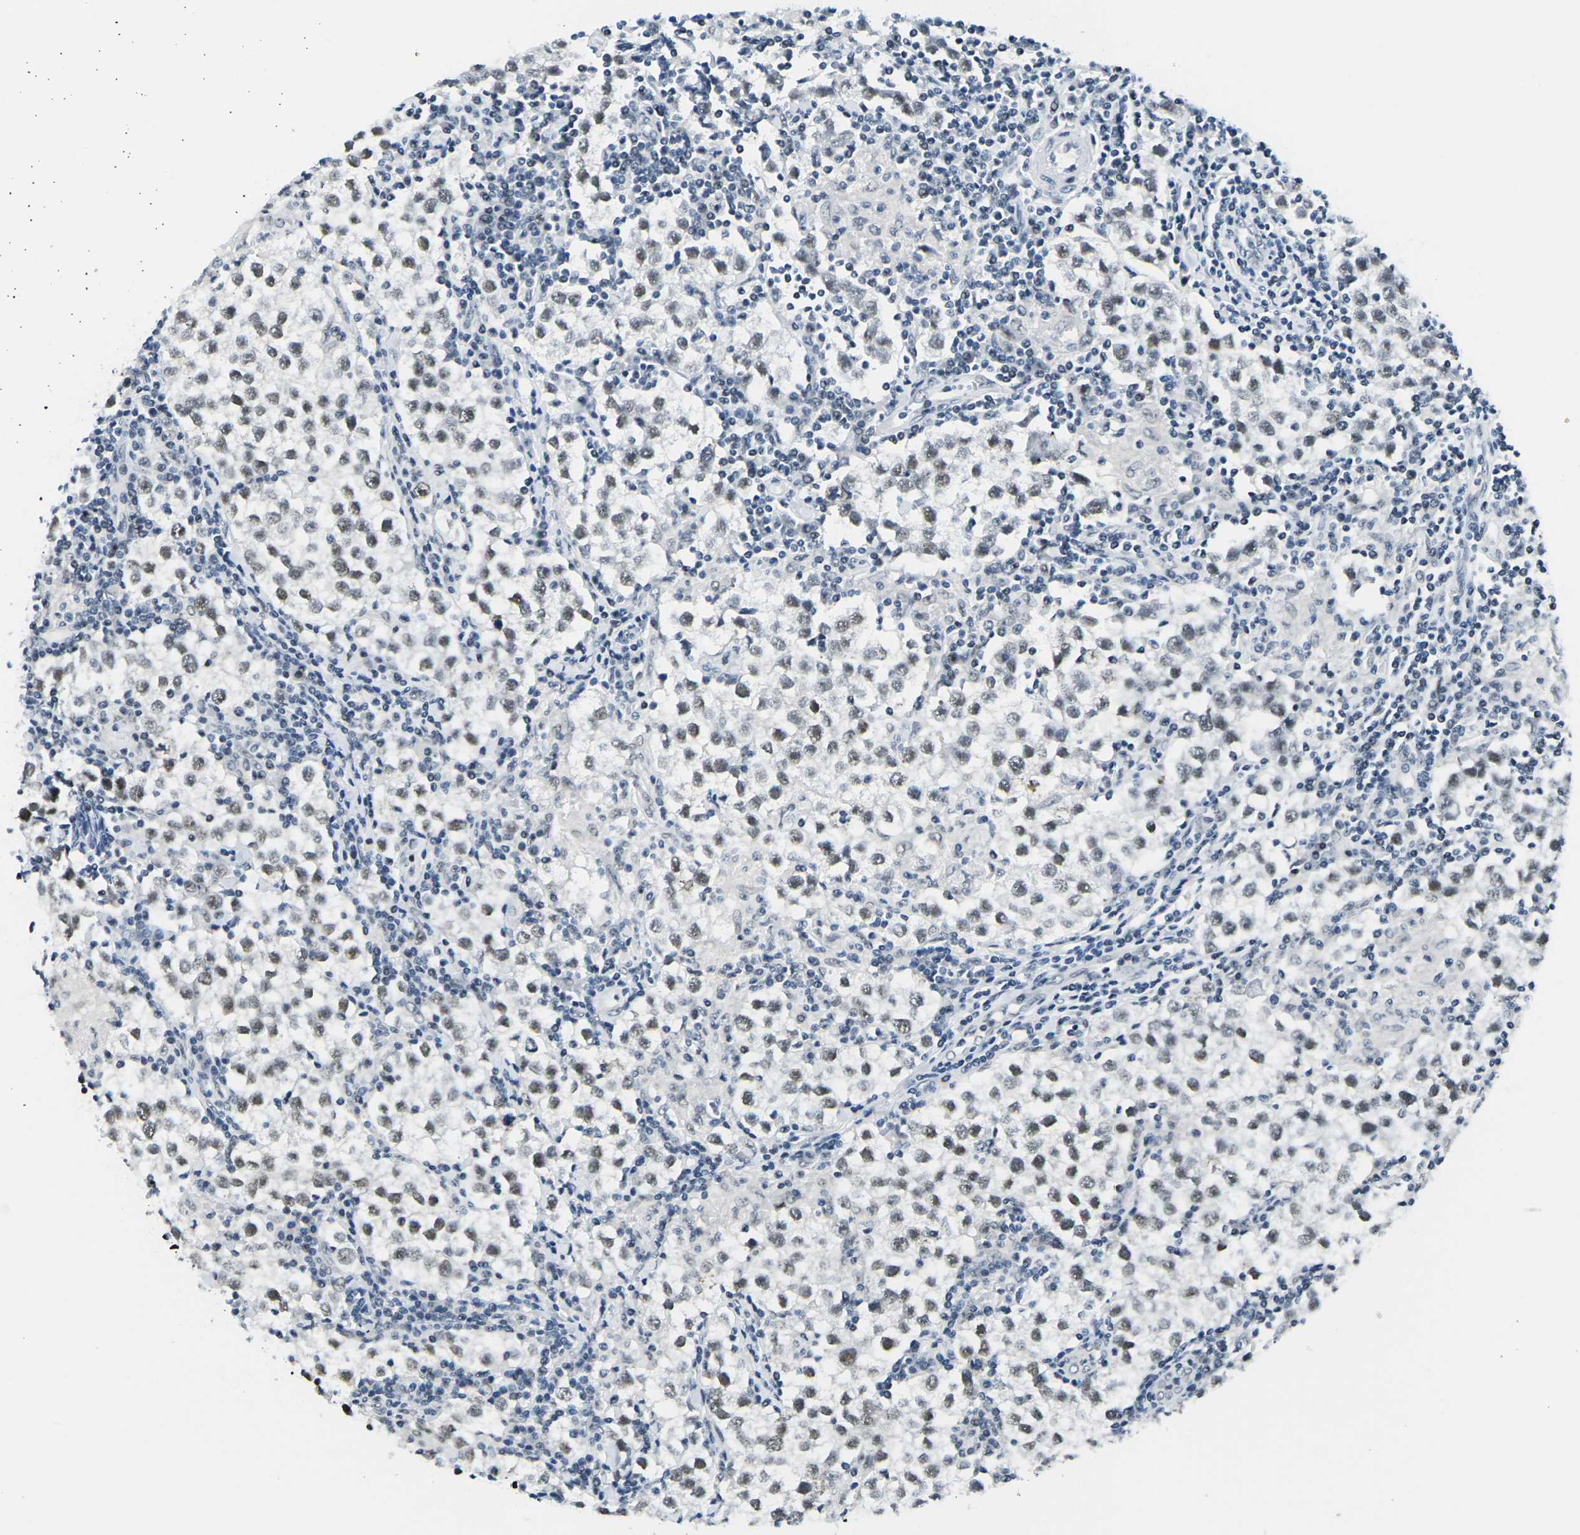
{"staining": {"intensity": "weak", "quantity": ">75%", "location": "nuclear"}, "tissue": "testis cancer", "cell_type": "Tumor cells", "image_type": "cancer", "snomed": [{"axis": "morphology", "description": "Seminoma, NOS"}, {"axis": "morphology", "description": "Carcinoma, Embryonal, NOS"}, {"axis": "topography", "description": "Testis"}], "caption": "A high-resolution histopathology image shows immunohistochemistry staining of testis cancer (embryonal carcinoma), which exhibits weak nuclear staining in approximately >75% of tumor cells.", "gene": "PRPF8", "patient": {"sex": "male", "age": 36}}